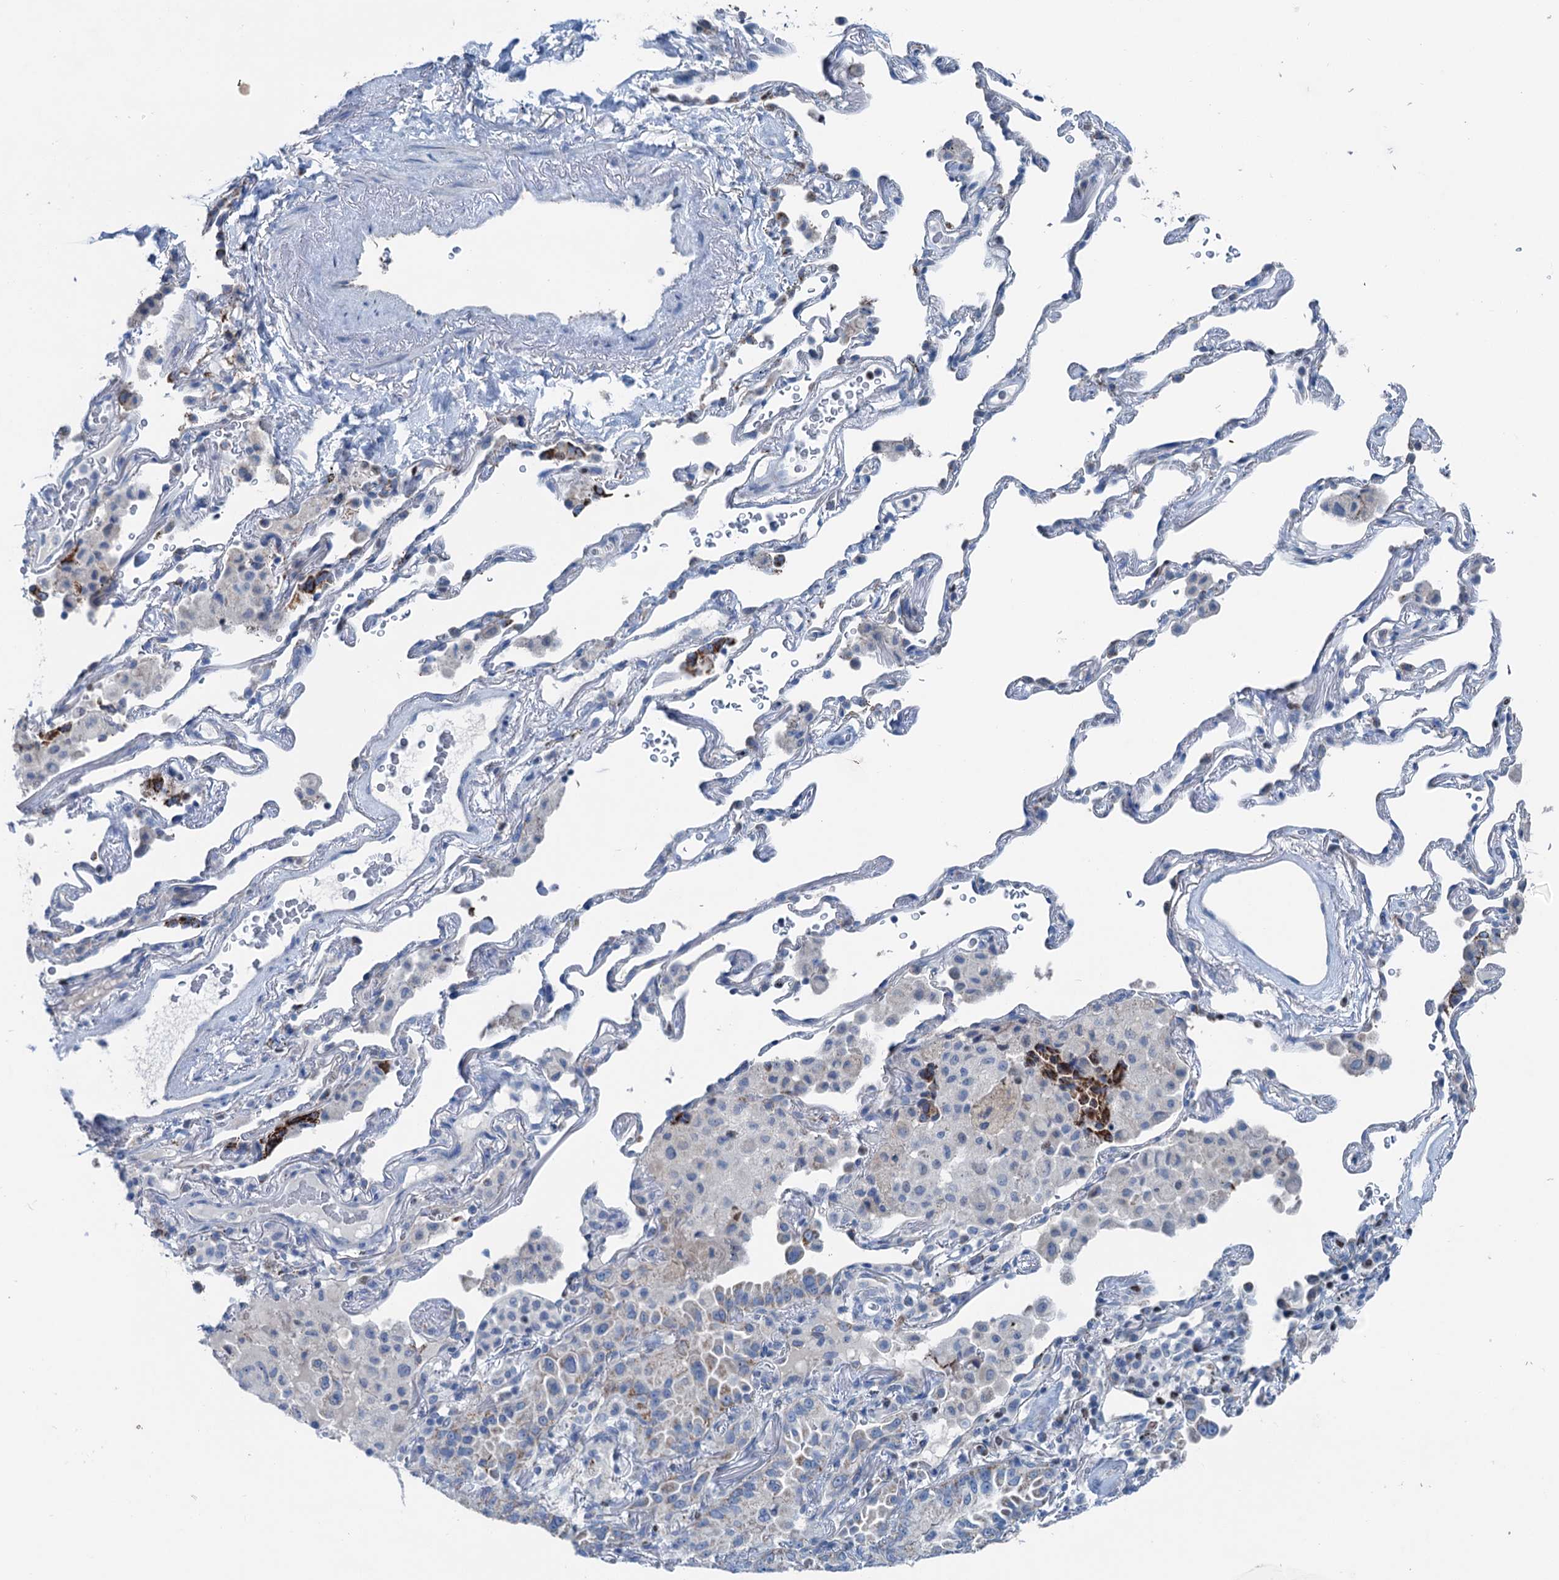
{"staining": {"intensity": "moderate", "quantity": "25%-75%", "location": "cytoplasmic/membranous"}, "tissue": "lung cancer", "cell_type": "Tumor cells", "image_type": "cancer", "snomed": [{"axis": "morphology", "description": "Adenocarcinoma, NOS"}, {"axis": "topography", "description": "Lung"}], "caption": "Adenocarcinoma (lung) stained with a protein marker demonstrates moderate staining in tumor cells.", "gene": "ELP4", "patient": {"sex": "female", "age": 69}}